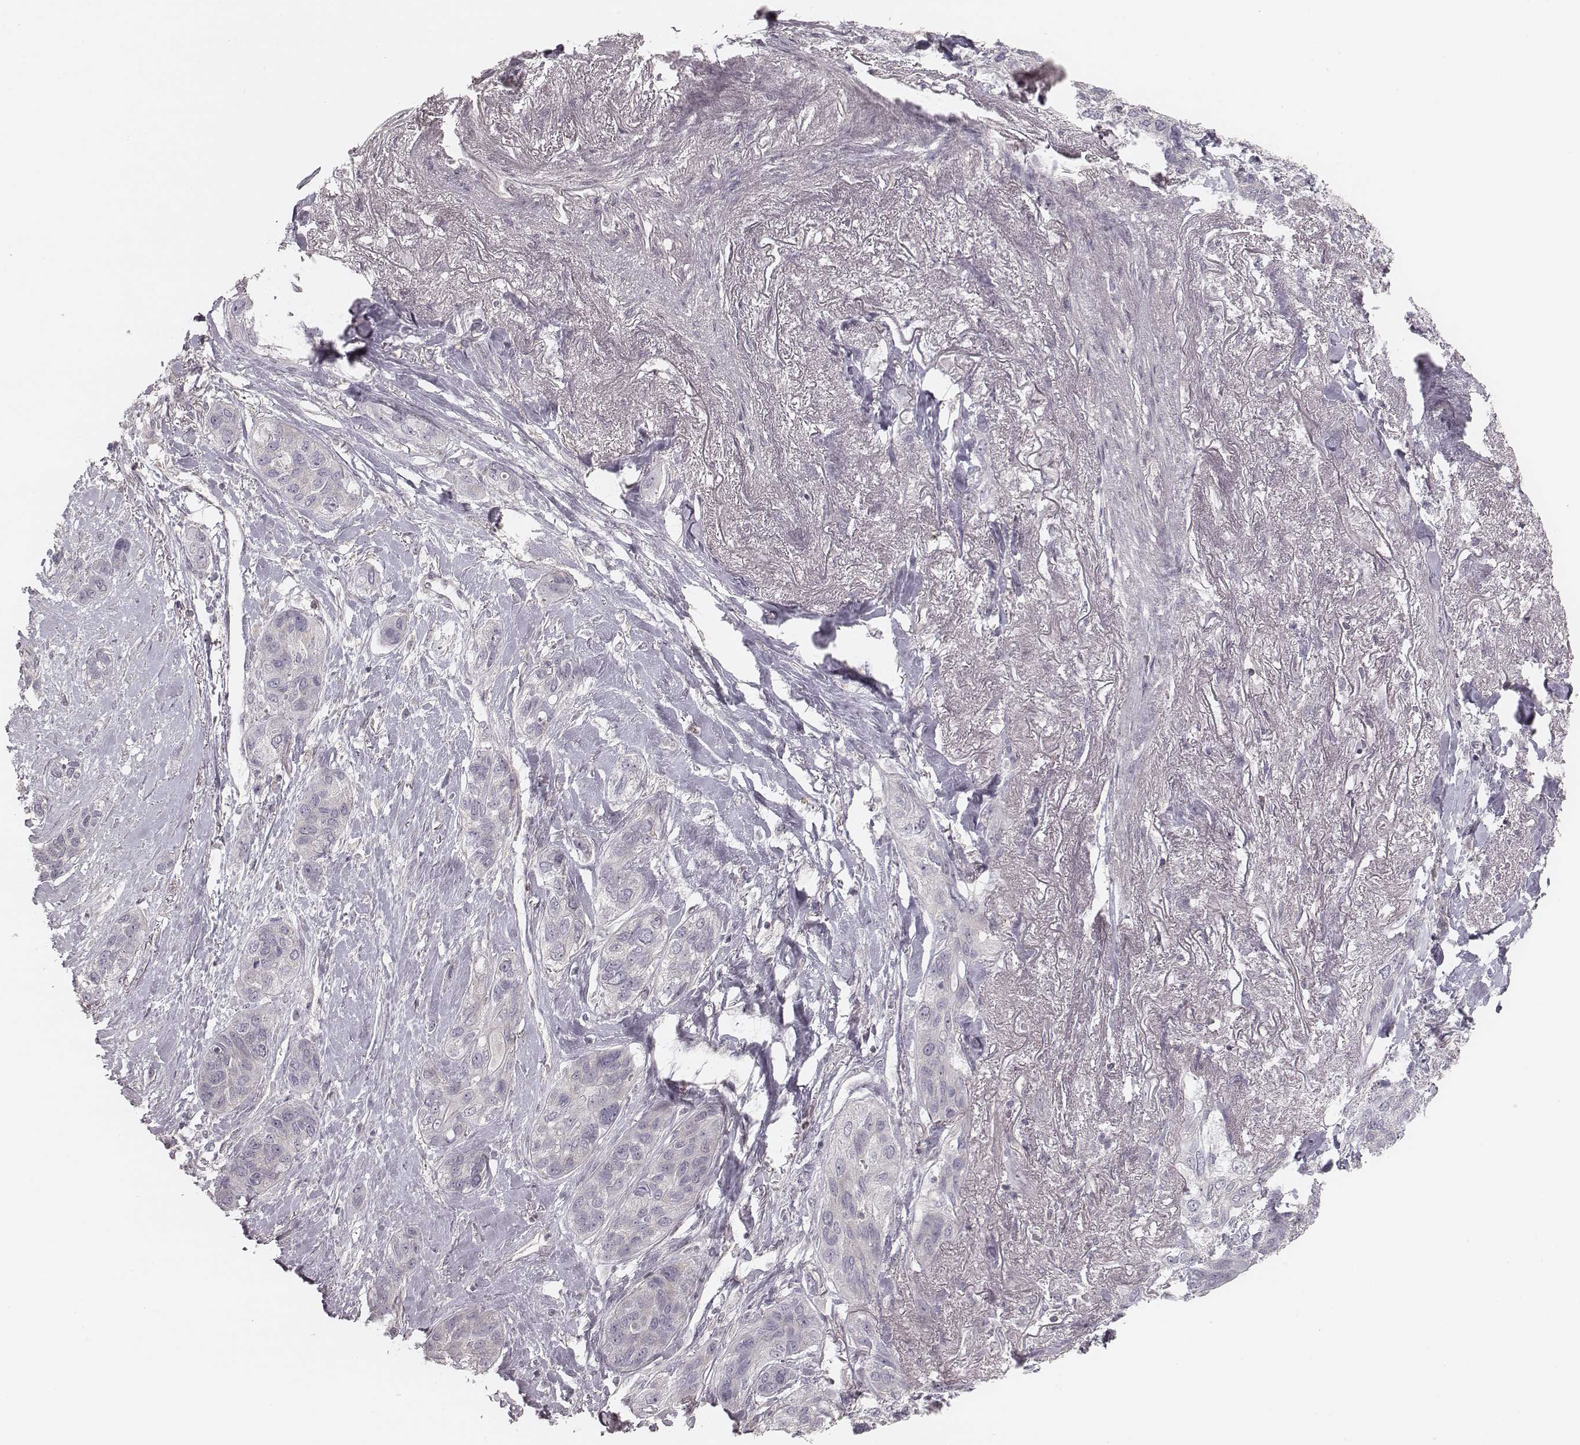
{"staining": {"intensity": "negative", "quantity": "none", "location": "none"}, "tissue": "lung cancer", "cell_type": "Tumor cells", "image_type": "cancer", "snomed": [{"axis": "morphology", "description": "Squamous cell carcinoma, NOS"}, {"axis": "topography", "description": "Lung"}], "caption": "This is a image of immunohistochemistry (IHC) staining of lung cancer, which shows no positivity in tumor cells. The staining was performed using DAB to visualize the protein expression in brown, while the nuclei were stained in blue with hematoxylin (Magnification: 20x).", "gene": "TDRD5", "patient": {"sex": "female", "age": 70}}